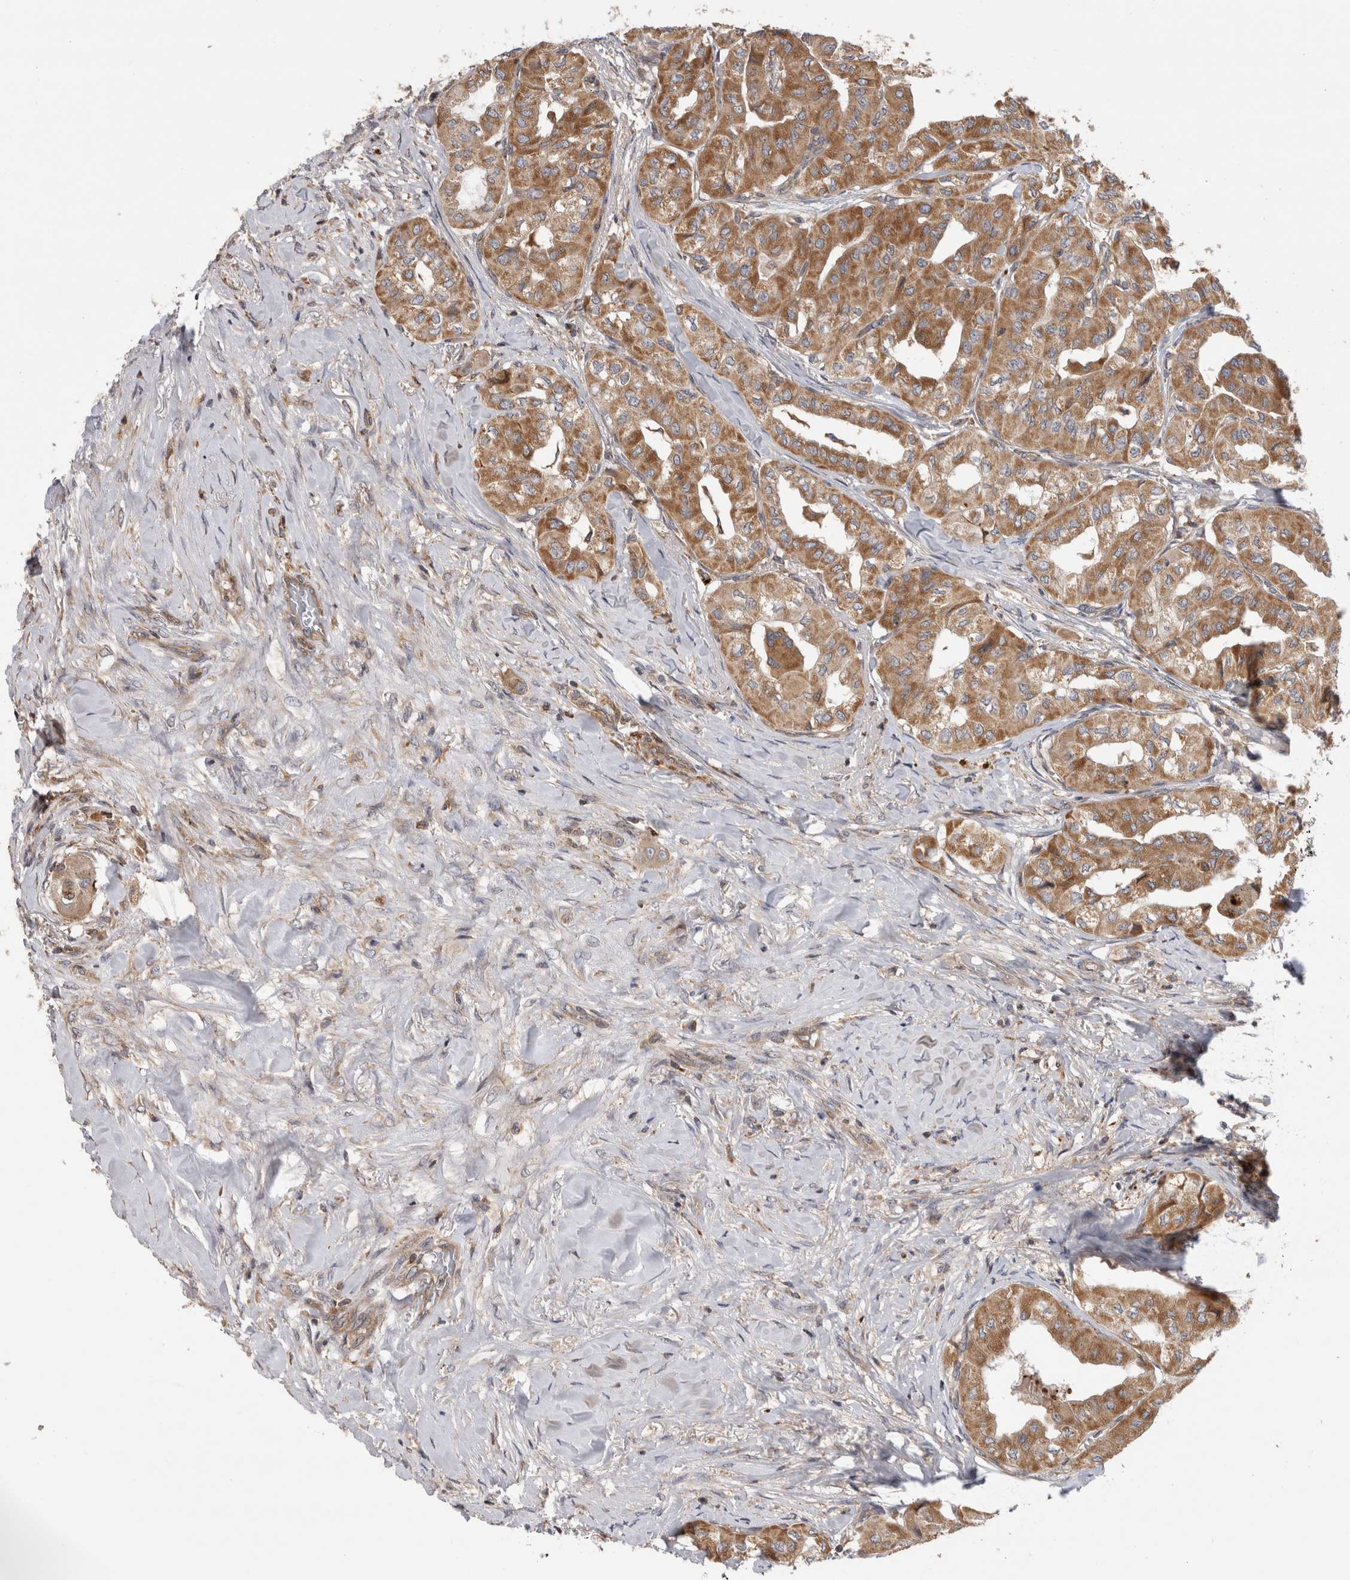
{"staining": {"intensity": "moderate", "quantity": ">75%", "location": "cytoplasmic/membranous"}, "tissue": "thyroid cancer", "cell_type": "Tumor cells", "image_type": "cancer", "snomed": [{"axis": "morphology", "description": "Papillary adenocarcinoma, NOS"}, {"axis": "topography", "description": "Thyroid gland"}], "caption": "This is an image of immunohistochemistry staining of papillary adenocarcinoma (thyroid), which shows moderate expression in the cytoplasmic/membranous of tumor cells.", "gene": "GRIK2", "patient": {"sex": "female", "age": 59}}